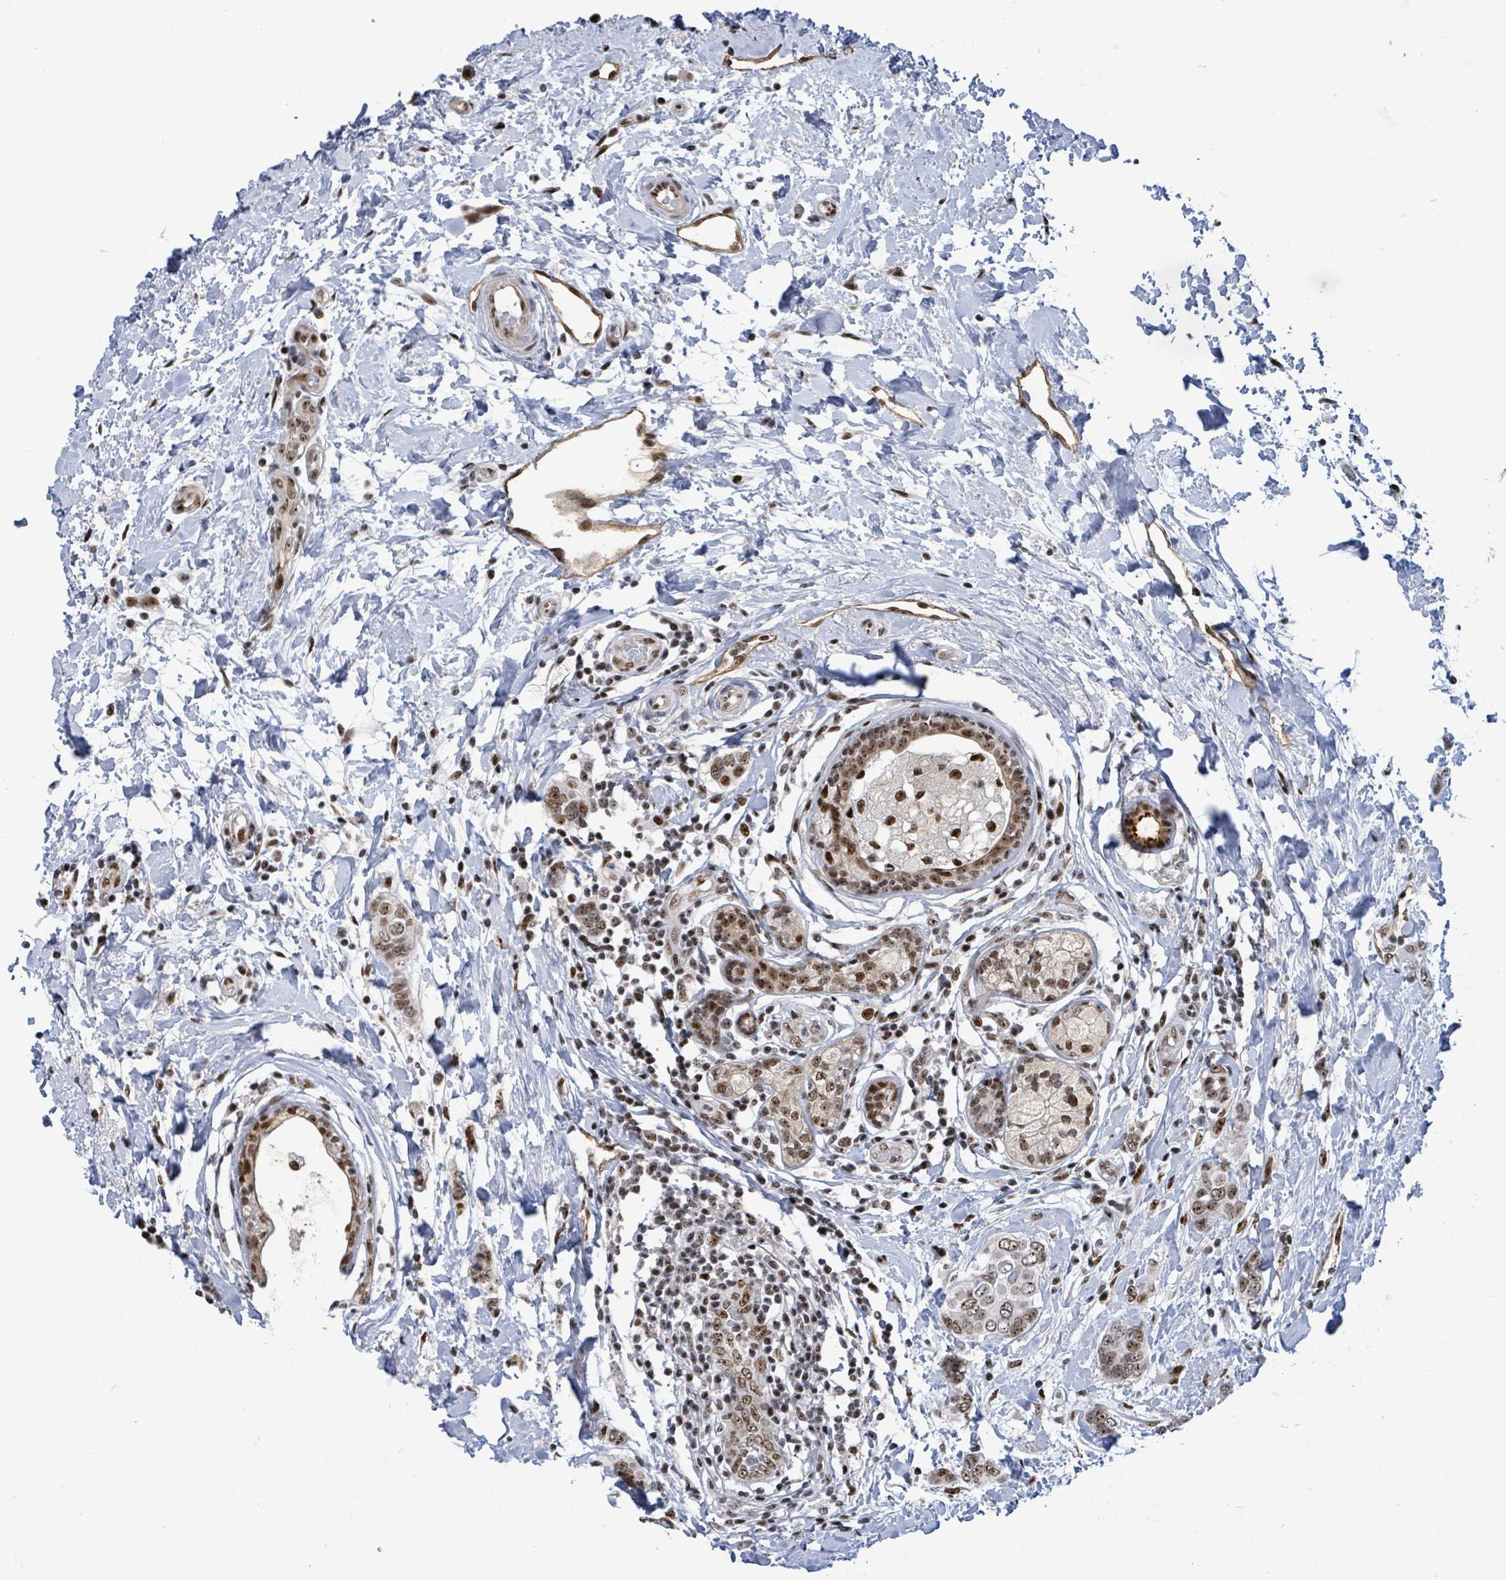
{"staining": {"intensity": "moderate", "quantity": ">75%", "location": "nuclear"}, "tissue": "breast cancer", "cell_type": "Tumor cells", "image_type": "cancer", "snomed": [{"axis": "morphology", "description": "Lobular carcinoma"}, {"axis": "topography", "description": "Breast"}], "caption": "DAB (3,3'-diaminobenzidine) immunohistochemical staining of human breast cancer shows moderate nuclear protein staining in about >75% of tumor cells.", "gene": "RRN3", "patient": {"sex": "female", "age": 51}}